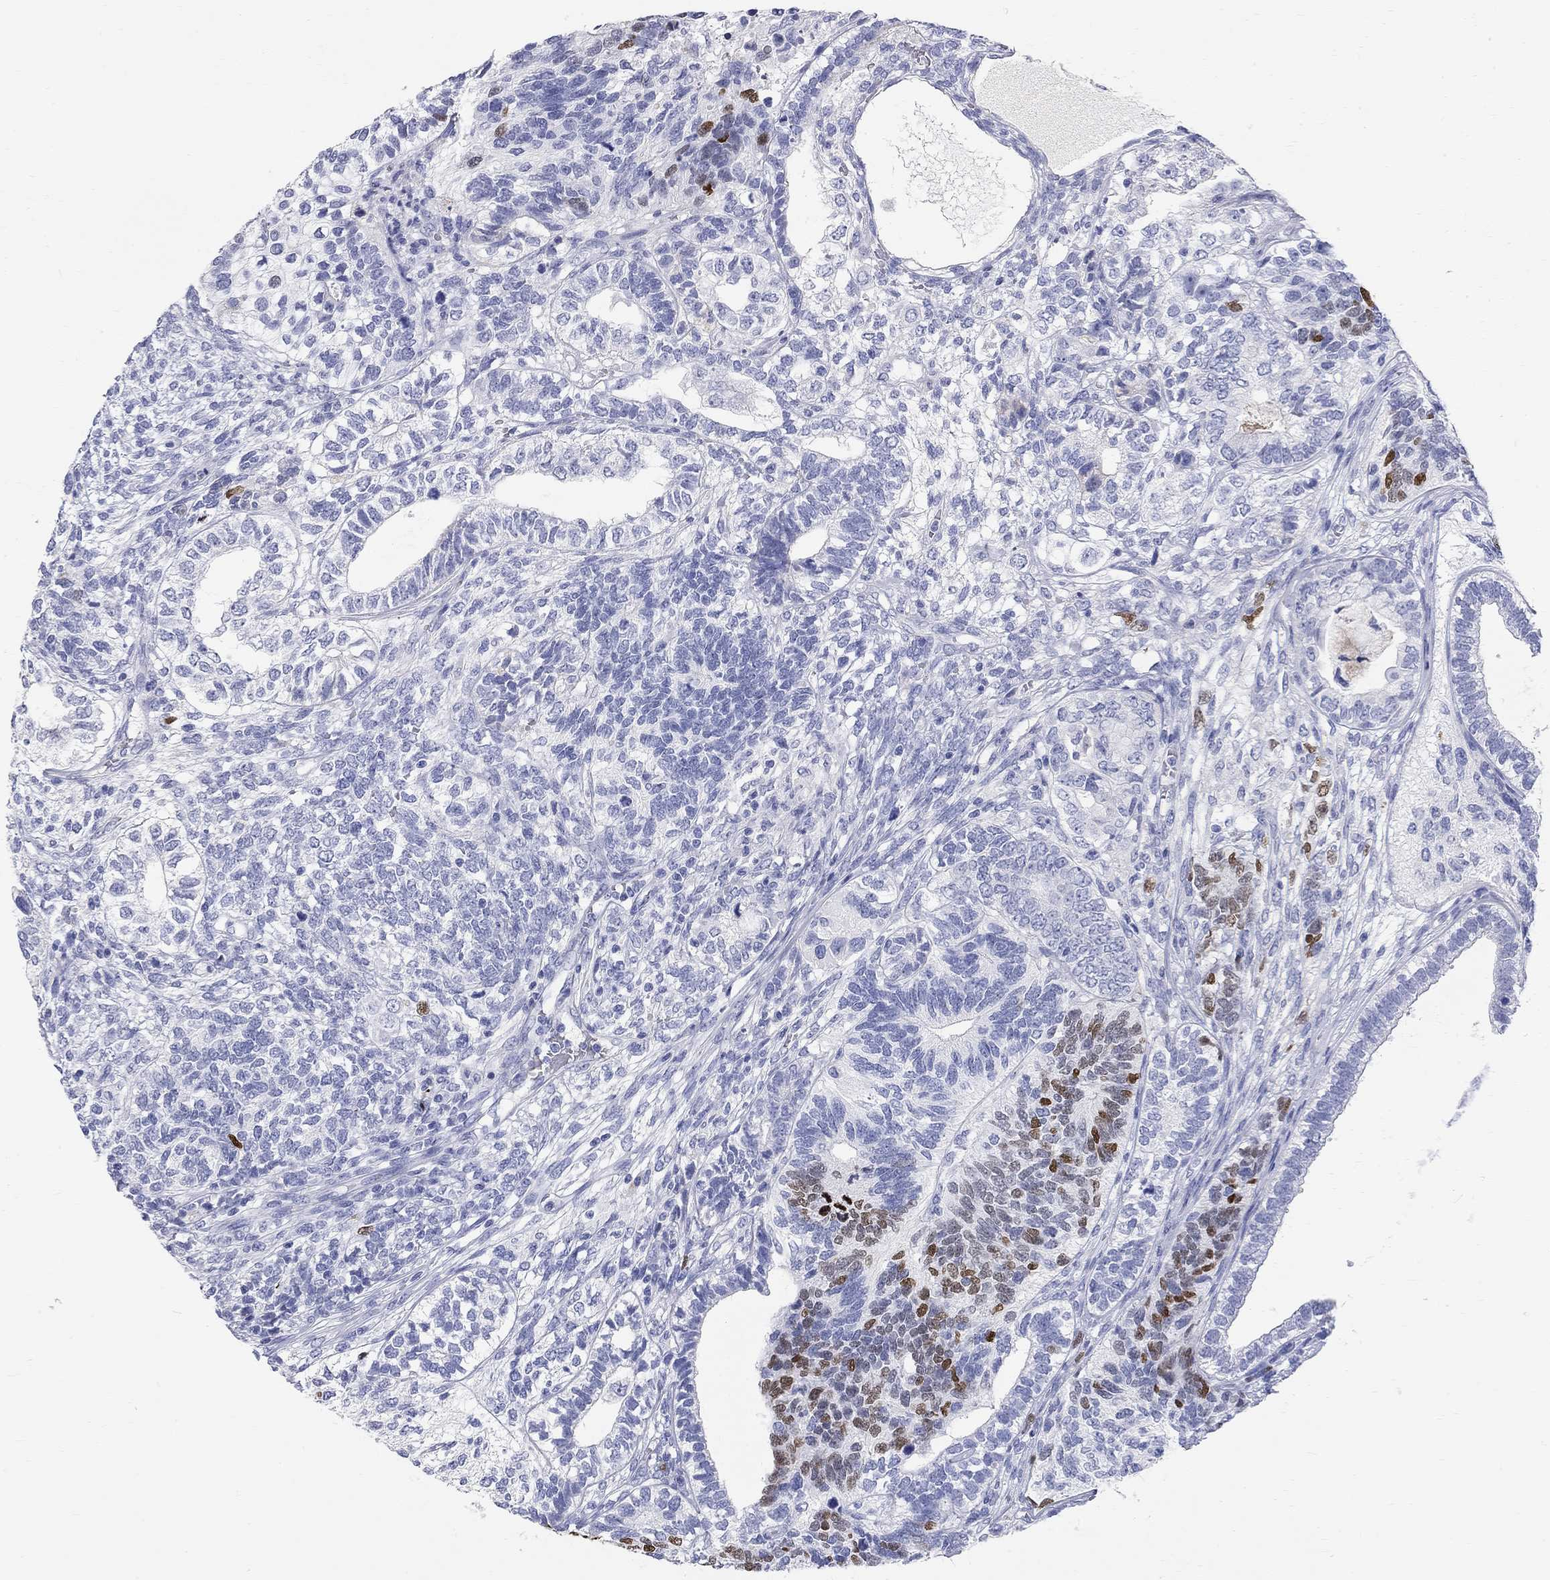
{"staining": {"intensity": "moderate", "quantity": "<25%", "location": "nuclear"}, "tissue": "testis cancer", "cell_type": "Tumor cells", "image_type": "cancer", "snomed": [{"axis": "morphology", "description": "Seminoma, NOS"}, {"axis": "morphology", "description": "Carcinoma, Embryonal, NOS"}, {"axis": "topography", "description": "Testis"}], "caption": "Immunohistochemistry staining of testis embryonal carcinoma, which exhibits low levels of moderate nuclear expression in approximately <25% of tumor cells indicating moderate nuclear protein positivity. The staining was performed using DAB (brown) for protein detection and nuclei were counterstained in hematoxylin (blue).", "gene": "PHOX2B", "patient": {"sex": "male", "age": 41}}